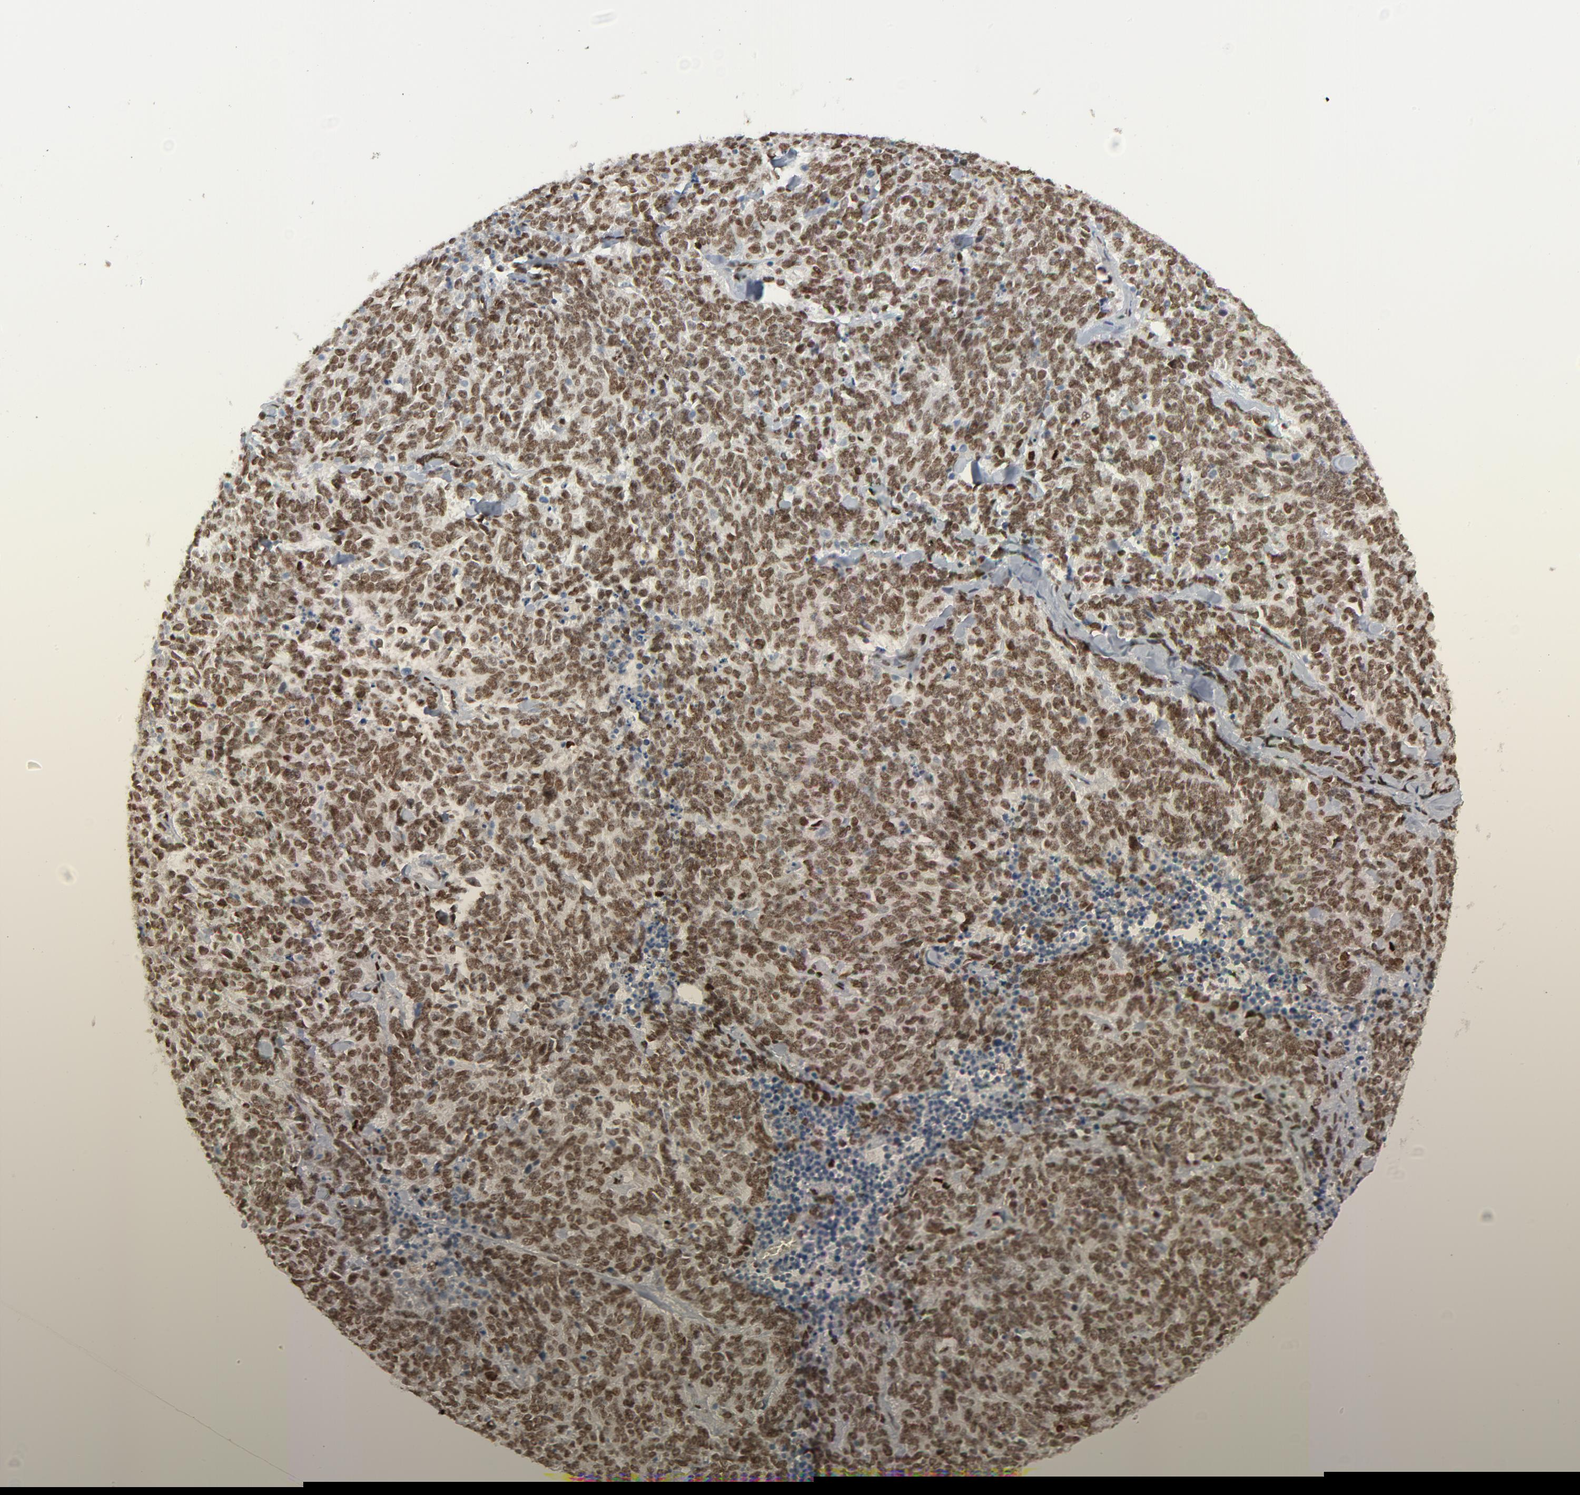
{"staining": {"intensity": "strong", "quantity": ">75%", "location": "nuclear"}, "tissue": "lung cancer", "cell_type": "Tumor cells", "image_type": "cancer", "snomed": [{"axis": "morphology", "description": "Neoplasm, malignant, NOS"}, {"axis": "topography", "description": "Lung"}], "caption": "Immunohistochemical staining of human lung cancer (neoplasm (malignant)) reveals high levels of strong nuclear positivity in approximately >75% of tumor cells. (Stains: DAB in brown, nuclei in blue, Microscopy: brightfield microscopy at high magnification).", "gene": "CUX1", "patient": {"sex": "female", "age": 58}}